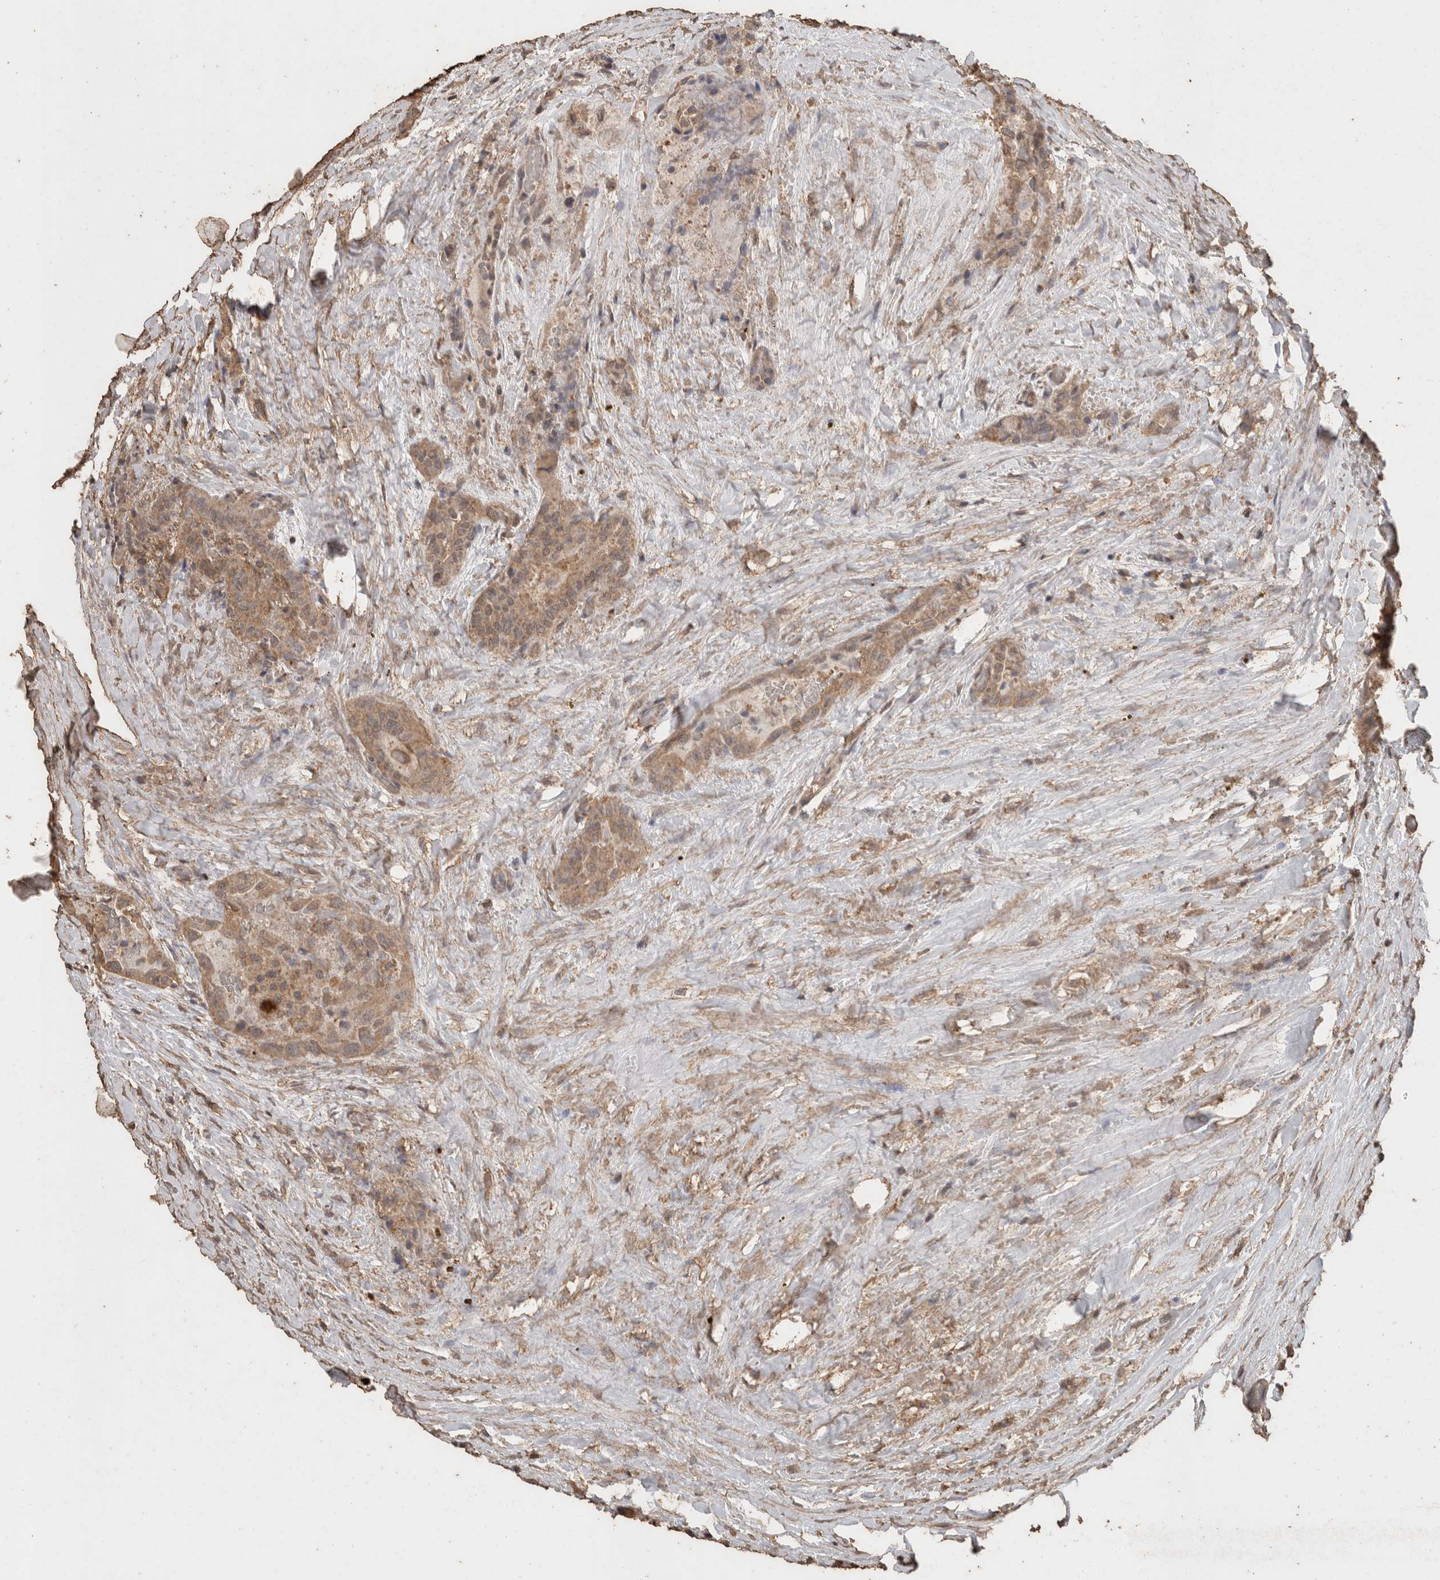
{"staining": {"intensity": "weak", "quantity": ">75%", "location": "cytoplasmic/membranous"}, "tissue": "thyroid cancer", "cell_type": "Tumor cells", "image_type": "cancer", "snomed": [{"axis": "morphology", "description": "Papillary adenocarcinoma, NOS"}, {"axis": "topography", "description": "Thyroid gland"}], "caption": "A low amount of weak cytoplasmic/membranous positivity is identified in about >75% of tumor cells in thyroid papillary adenocarcinoma tissue. The staining is performed using DAB (3,3'-diaminobenzidine) brown chromogen to label protein expression. The nuclei are counter-stained blue using hematoxylin.", "gene": "CX3CL1", "patient": {"sex": "male", "age": 77}}